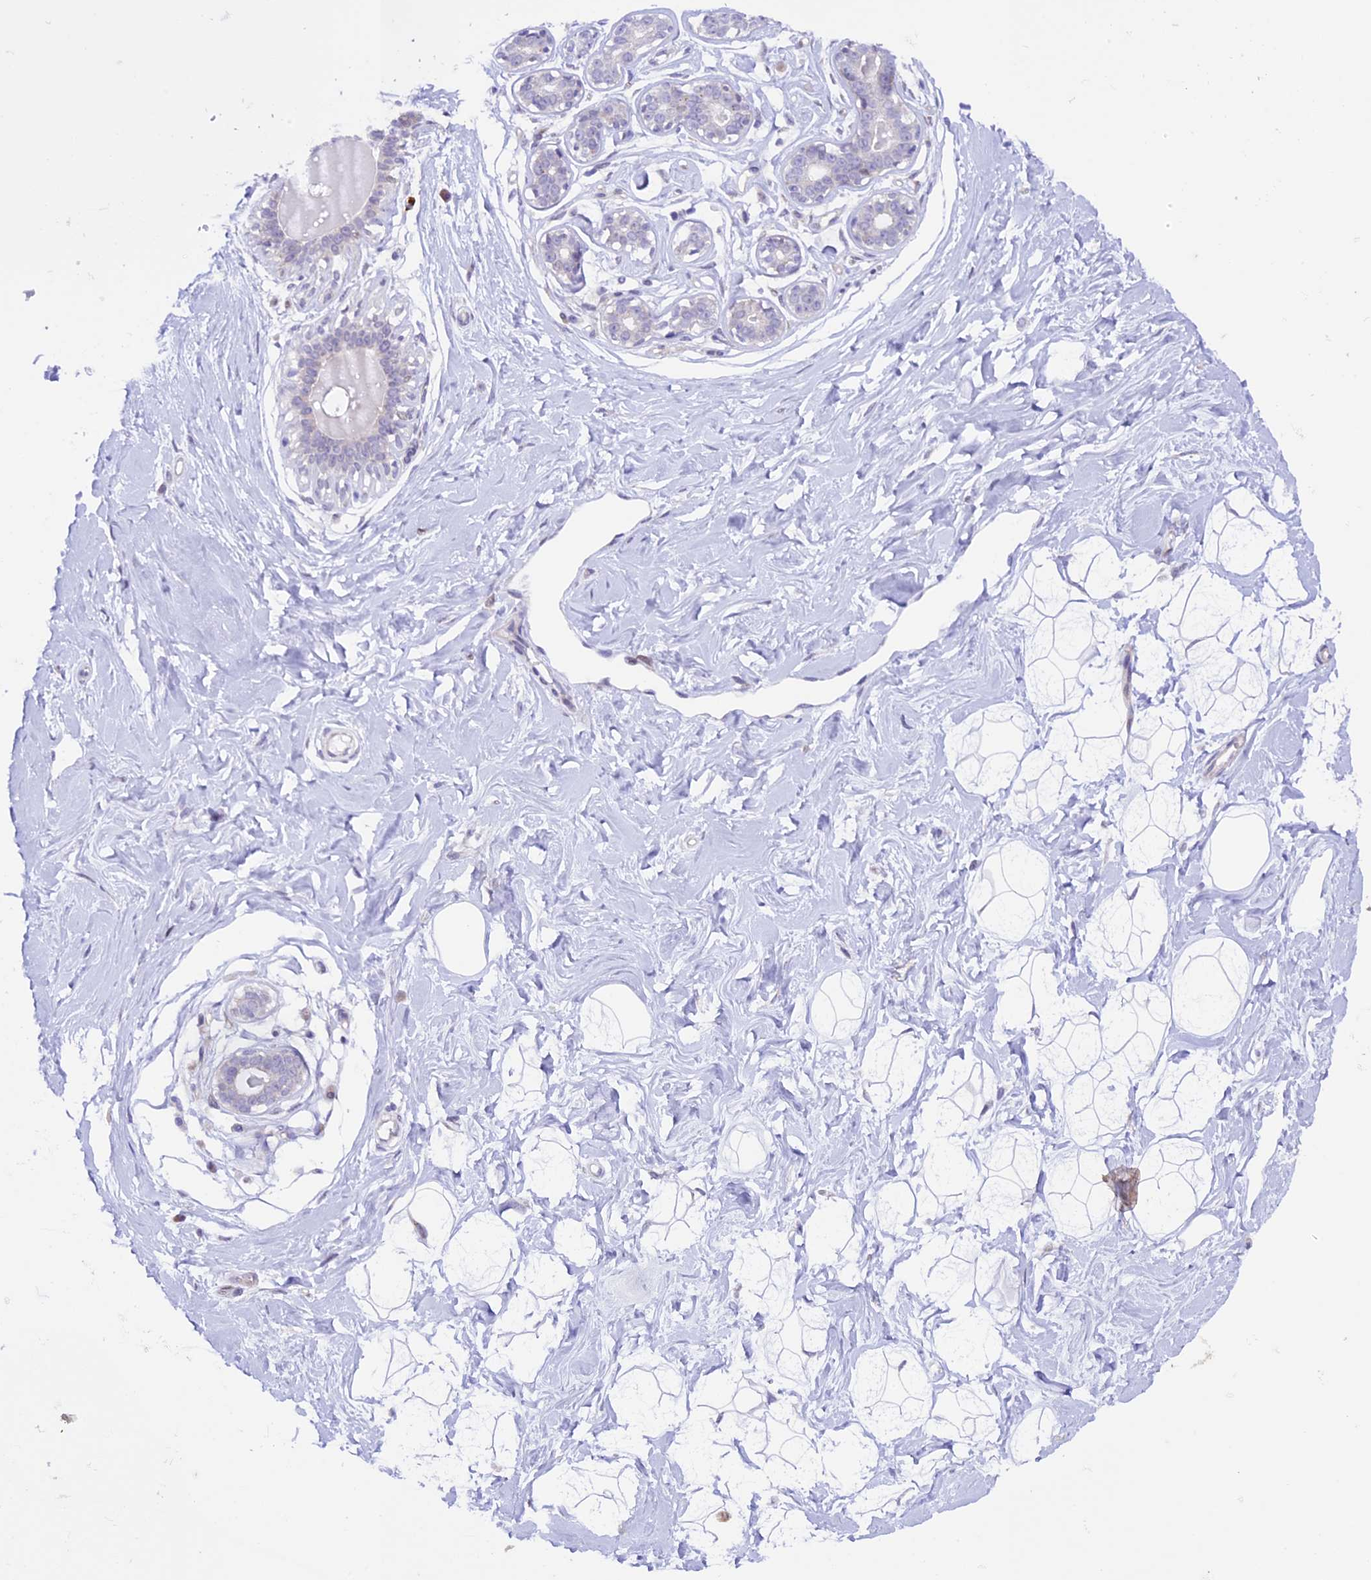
{"staining": {"intensity": "negative", "quantity": "none", "location": "none"}, "tissue": "breast", "cell_type": "Adipocytes", "image_type": "normal", "snomed": [{"axis": "morphology", "description": "Normal tissue, NOS"}, {"axis": "morphology", "description": "Adenoma, NOS"}, {"axis": "topography", "description": "Breast"}], "caption": "Adipocytes show no significant protein expression in benign breast.", "gene": "TMEM171", "patient": {"sex": "female", "age": 23}}